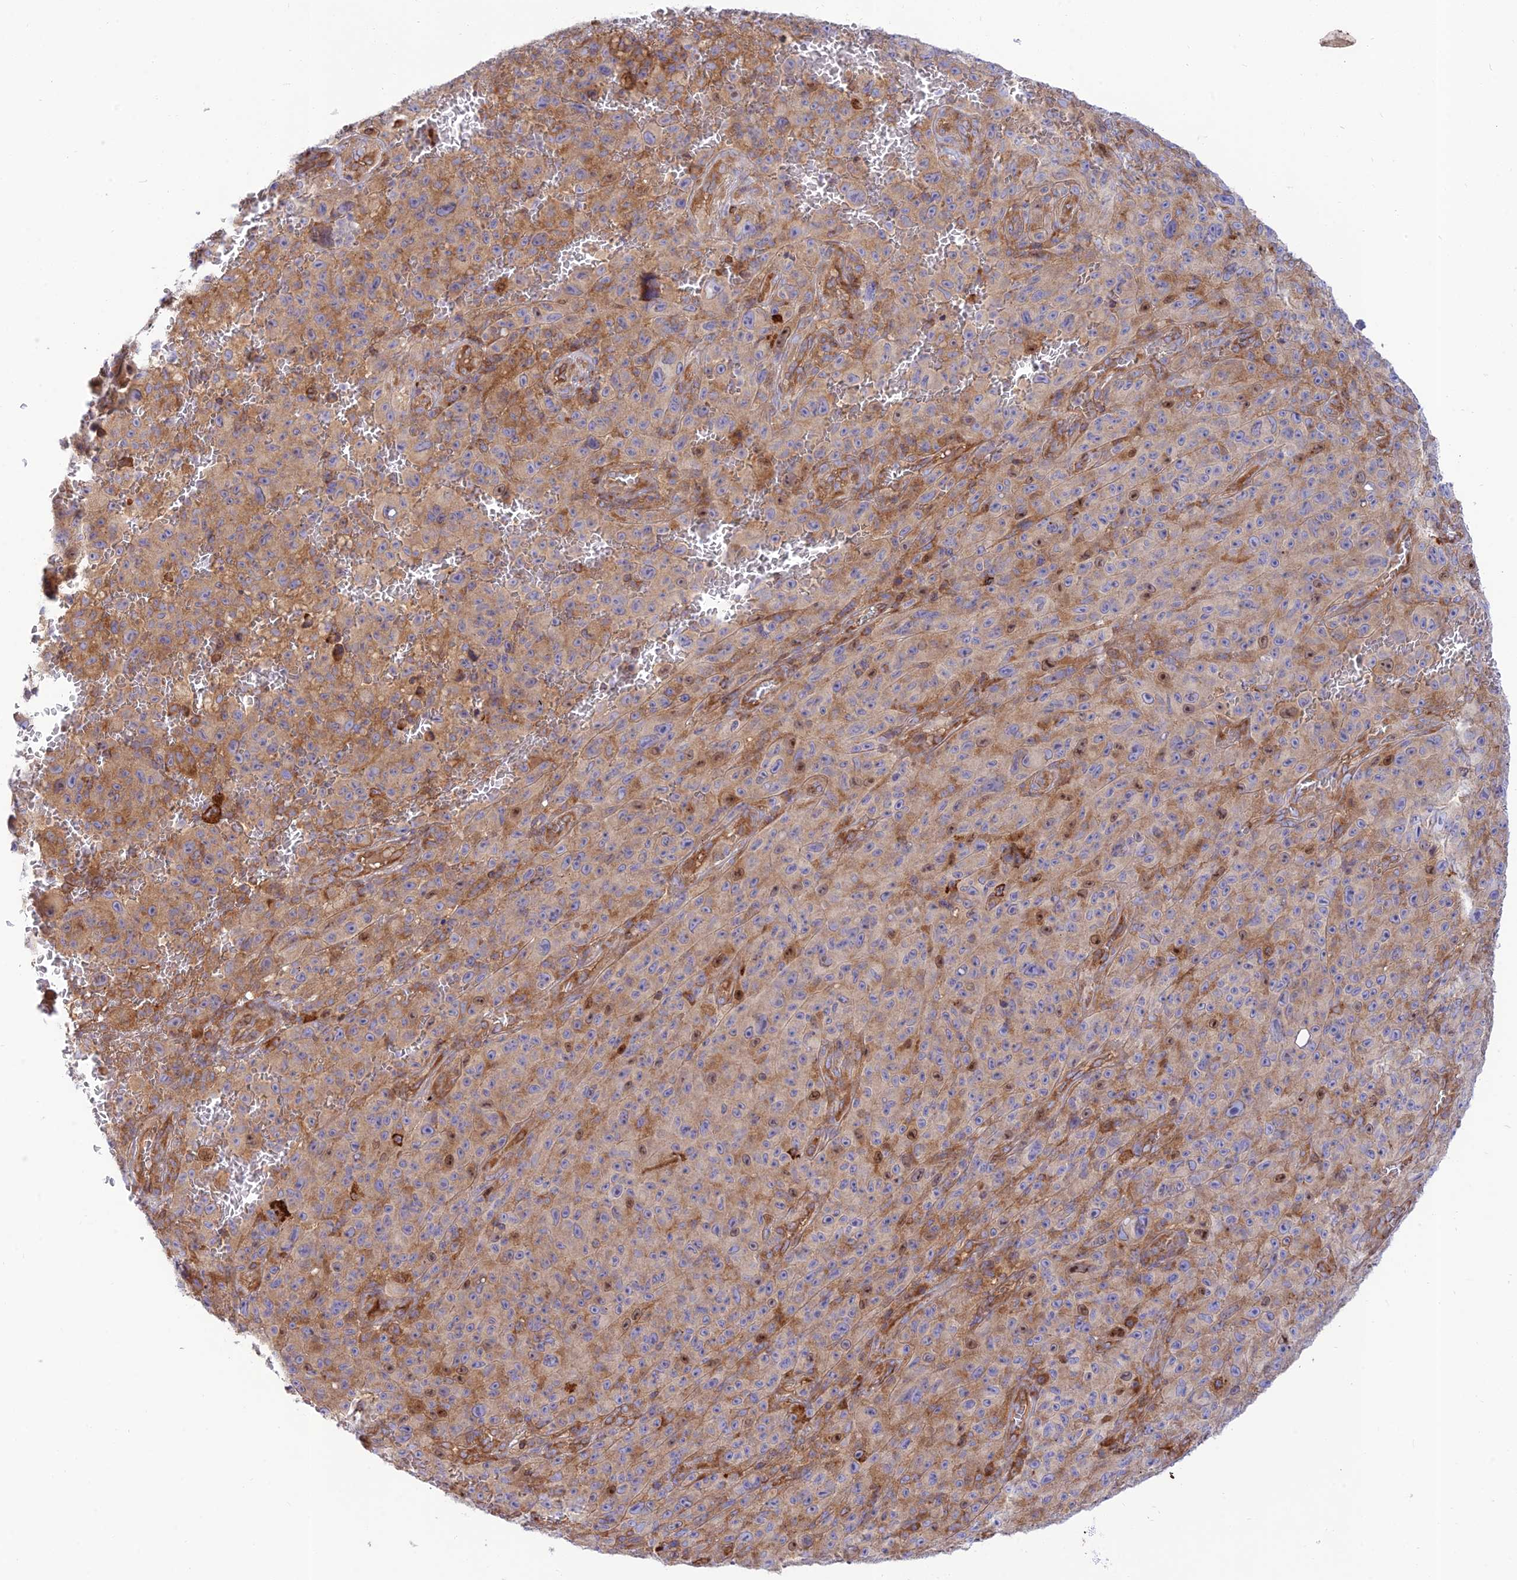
{"staining": {"intensity": "moderate", "quantity": "25%-75%", "location": "cytoplasmic/membranous"}, "tissue": "melanoma", "cell_type": "Tumor cells", "image_type": "cancer", "snomed": [{"axis": "morphology", "description": "Malignant melanoma, NOS"}, {"axis": "topography", "description": "Skin"}], "caption": "A medium amount of moderate cytoplasmic/membranous expression is seen in about 25%-75% of tumor cells in melanoma tissue. The staining was performed using DAB (3,3'-diaminobenzidine) to visualize the protein expression in brown, while the nuclei were stained in blue with hematoxylin (Magnification: 20x).", "gene": "PIMREG", "patient": {"sex": "female", "age": 82}}